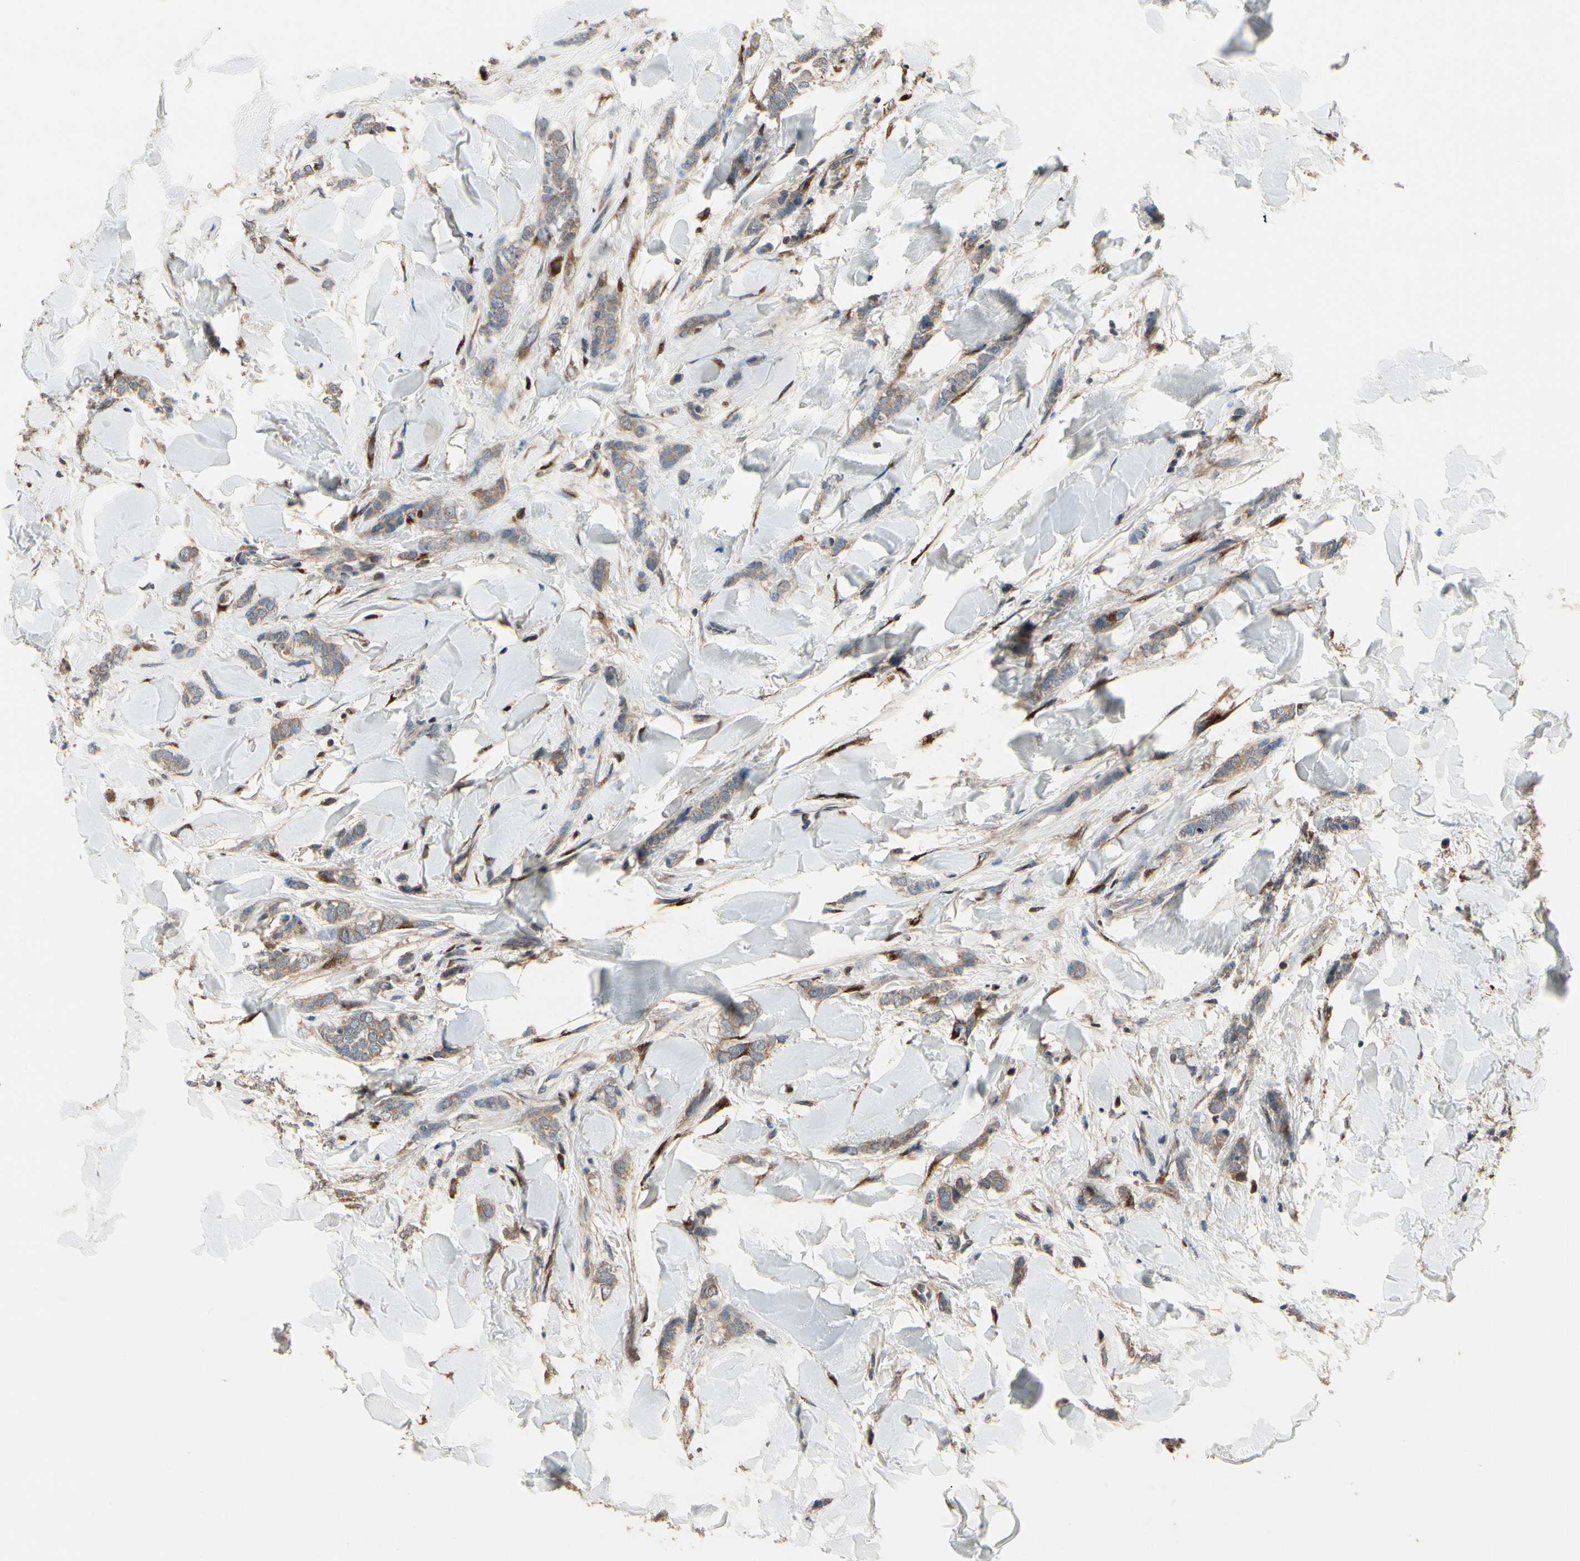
{"staining": {"intensity": "moderate", "quantity": ">75%", "location": "cytoplasmic/membranous"}, "tissue": "breast cancer", "cell_type": "Tumor cells", "image_type": "cancer", "snomed": [{"axis": "morphology", "description": "Lobular carcinoma"}, {"axis": "topography", "description": "Skin"}, {"axis": "topography", "description": "Breast"}], "caption": "An IHC histopathology image of tumor tissue is shown. Protein staining in brown shows moderate cytoplasmic/membranous positivity in breast lobular carcinoma within tumor cells.", "gene": "CGREF1", "patient": {"sex": "female", "age": 46}}